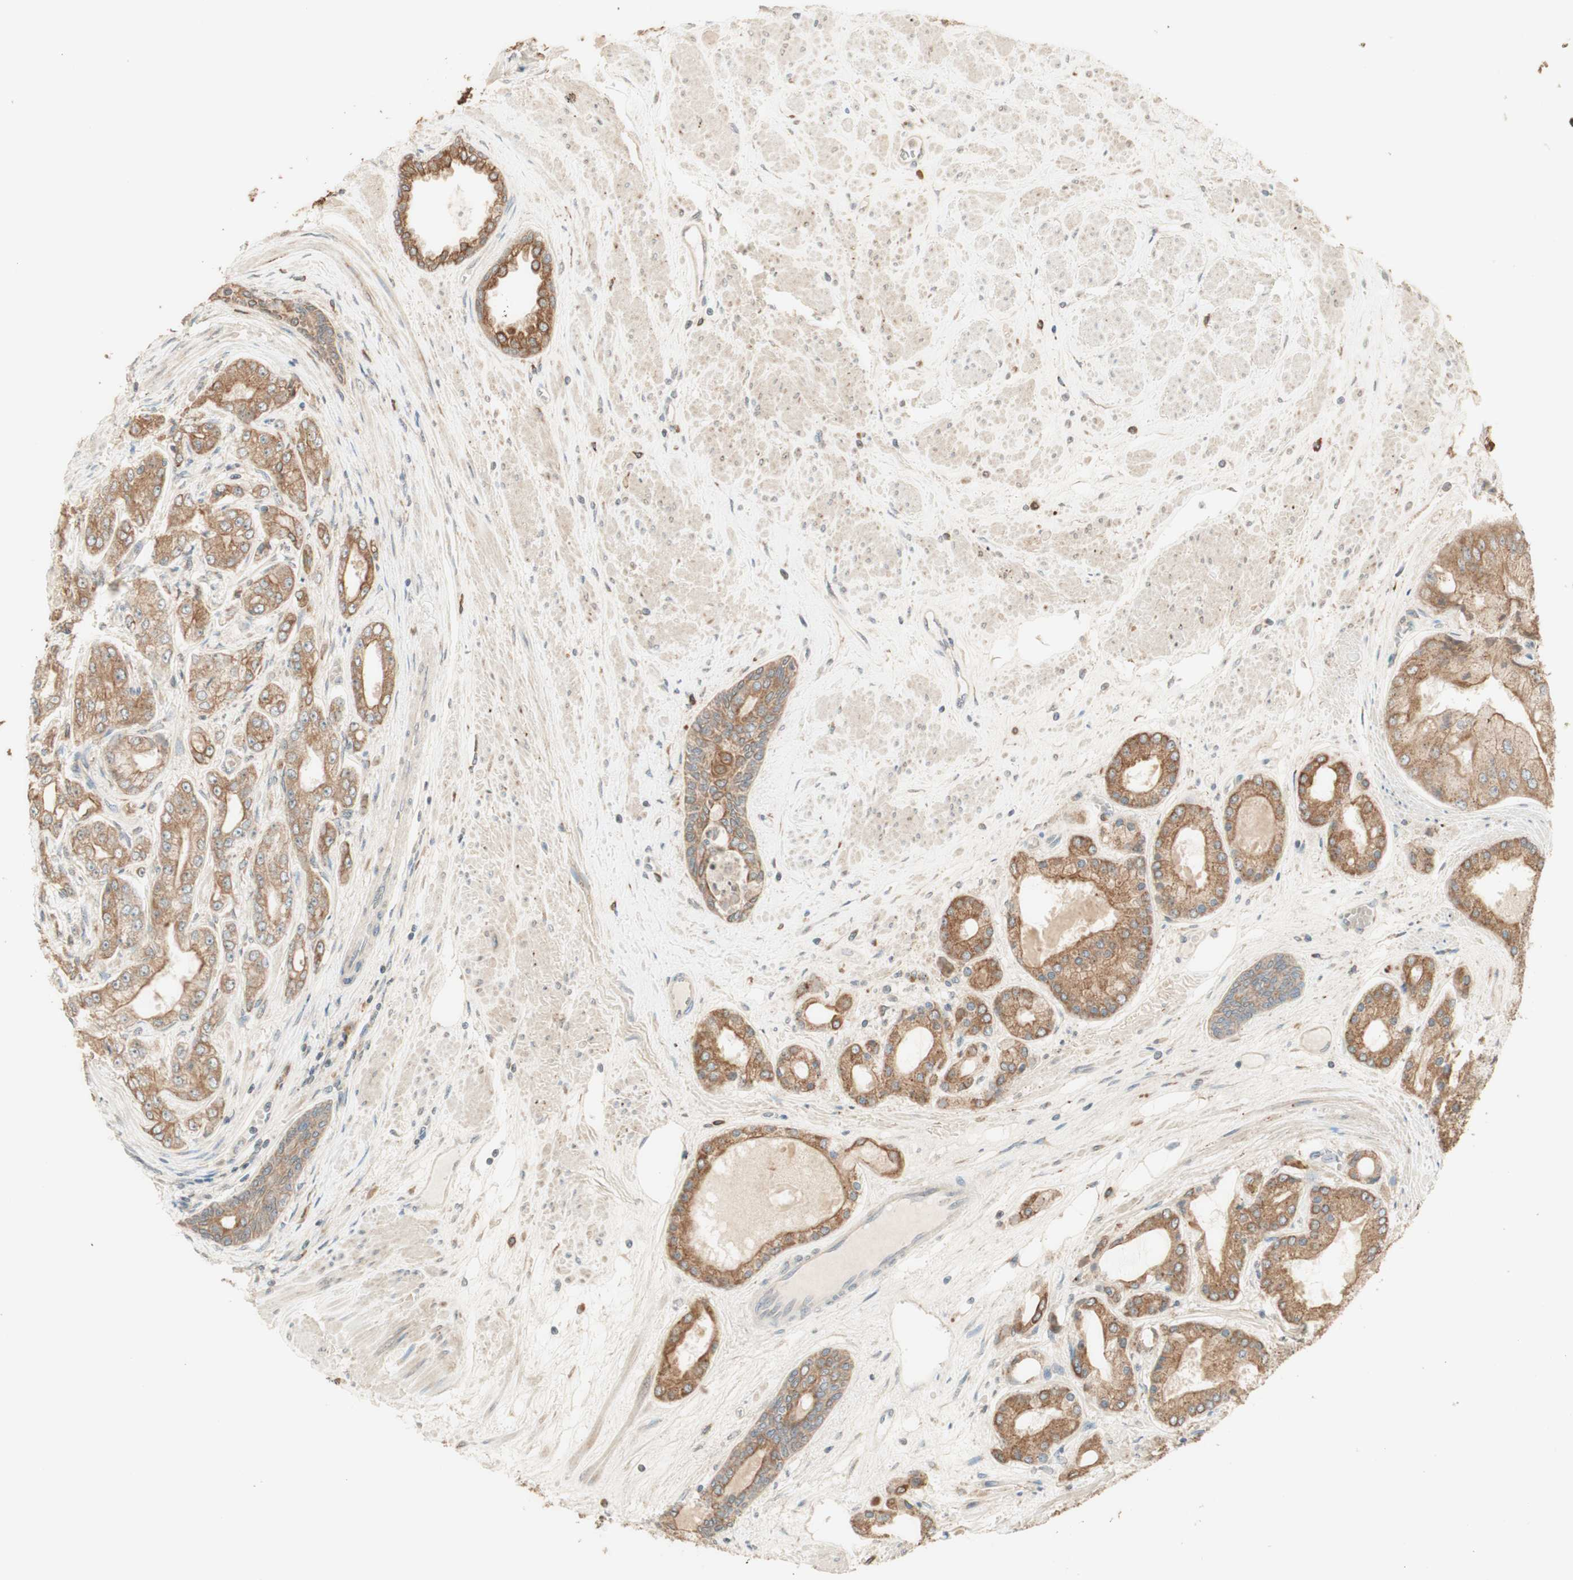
{"staining": {"intensity": "moderate", "quantity": ">75%", "location": "cytoplasmic/membranous"}, "tissue": "prostate cancer", "cell_type": "Tumor cells", "image_type": "cancer", "snomed": [{"axis": "morphology", "description": "Adenocarcinoma, High grade"}, {"axis": "topography", "description": "Prostate"}], "caption": "Moderate cytoplasmic/membranous staining for a protein is present in about >75% of tumor cells of prostate cancer (adenocarcinoma (high-grade)) using IHC.", "gene": "CLCN2", "patient": {"sex": "male", "age": 59}}